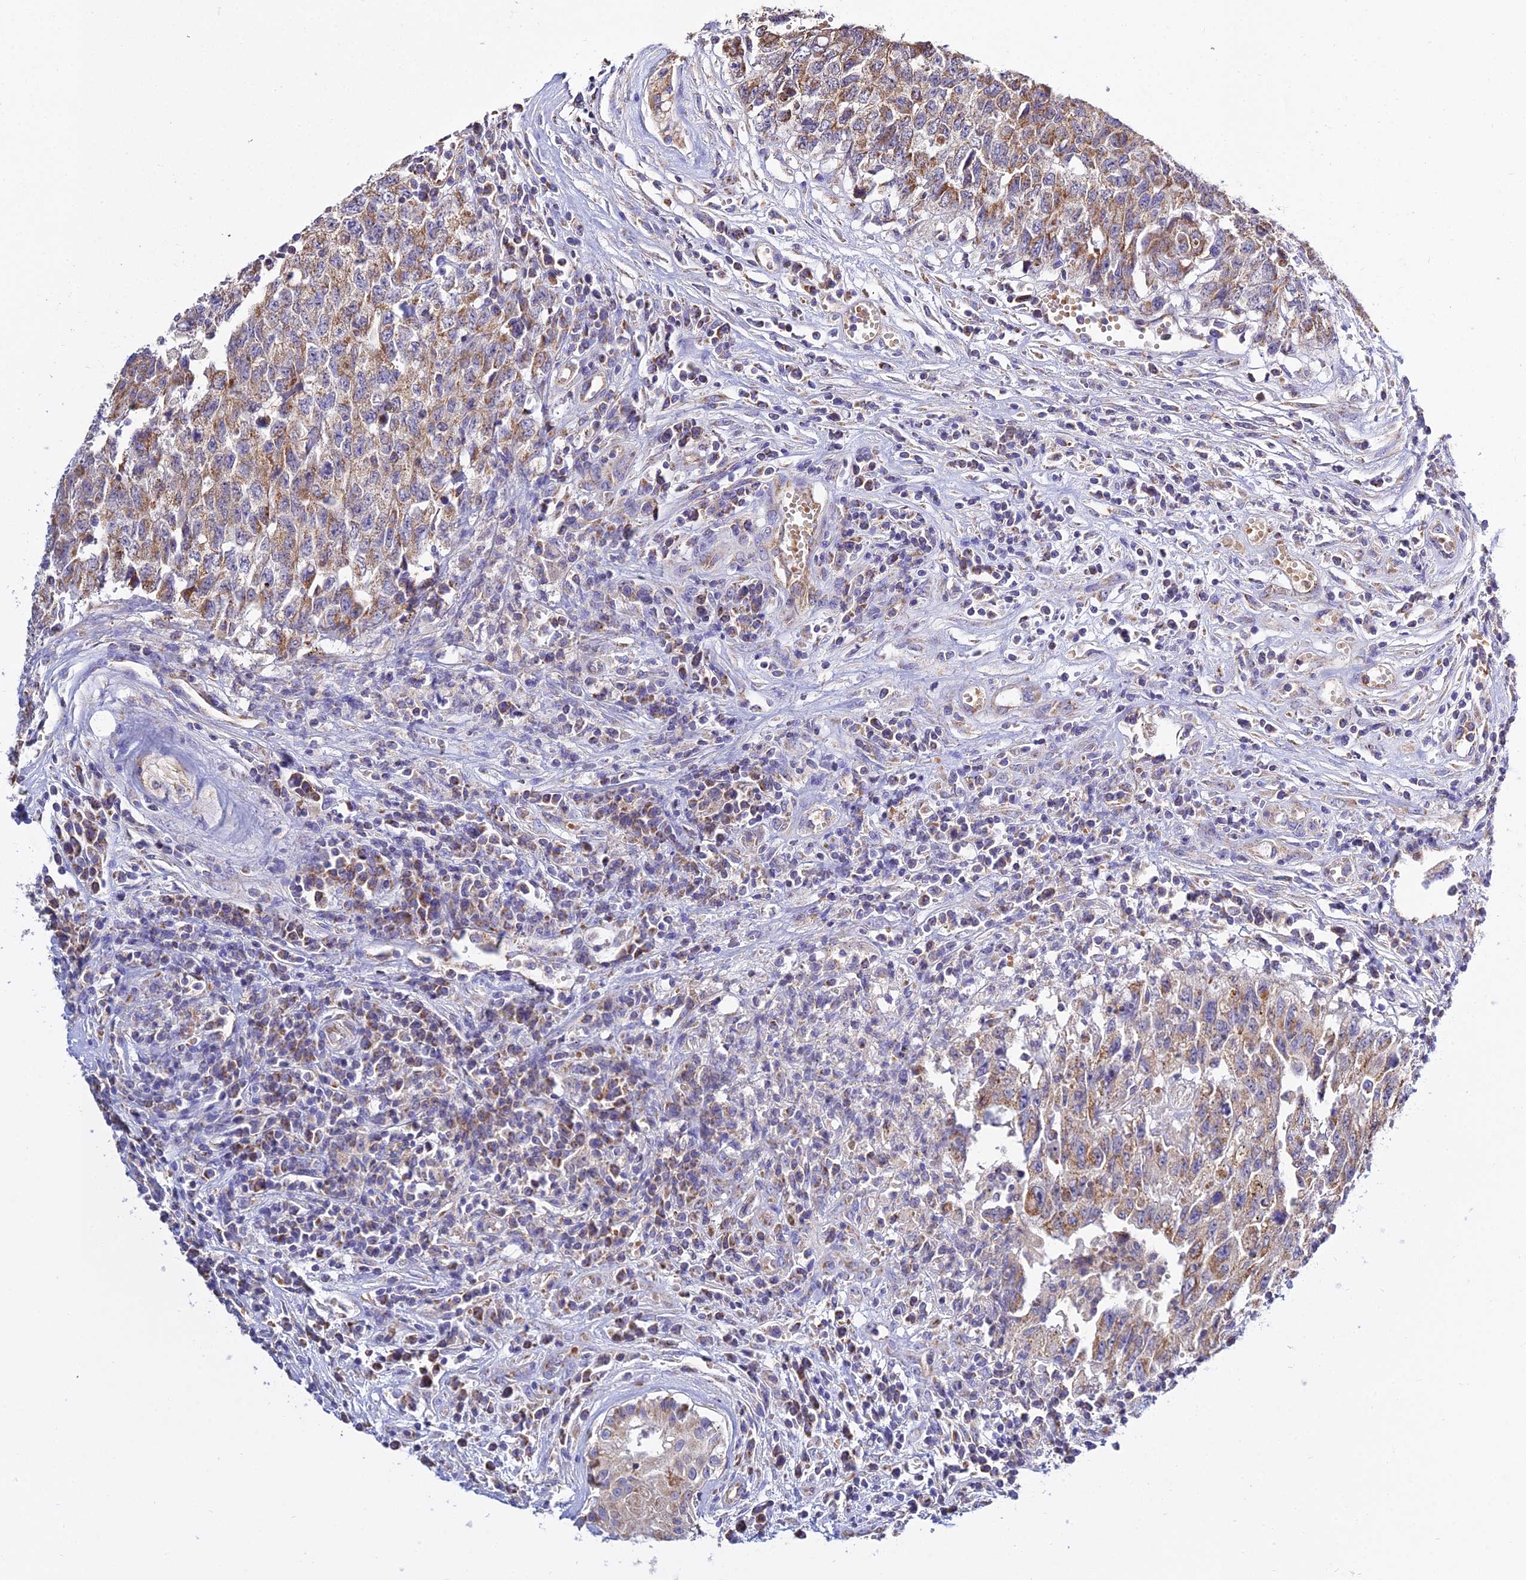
{"staining": {"intensity": "moderate", "quantity": ">75%", "location": "cytoplasmic/membranous"}, "tissue": "testis cancer", "cell_type": "Tumor cells", "image_type": "cancer", "snomed": [{"axis": "morphology", "description": "Carcinoma, Embryonal, NOS"}, {"axis": "topography", "description": "Testis"}], "caption": "Moderate cytoplasmic/membranous staining is present in approximately >75% of tumor cells in testis embryonal carcinoma. (DAB (3,3'-diaminobenzidine) IHC, brown staining for protein, blue staining for nuclei).", "gene": "TYW5", "patient": {"sex": "male", "age": 34}}